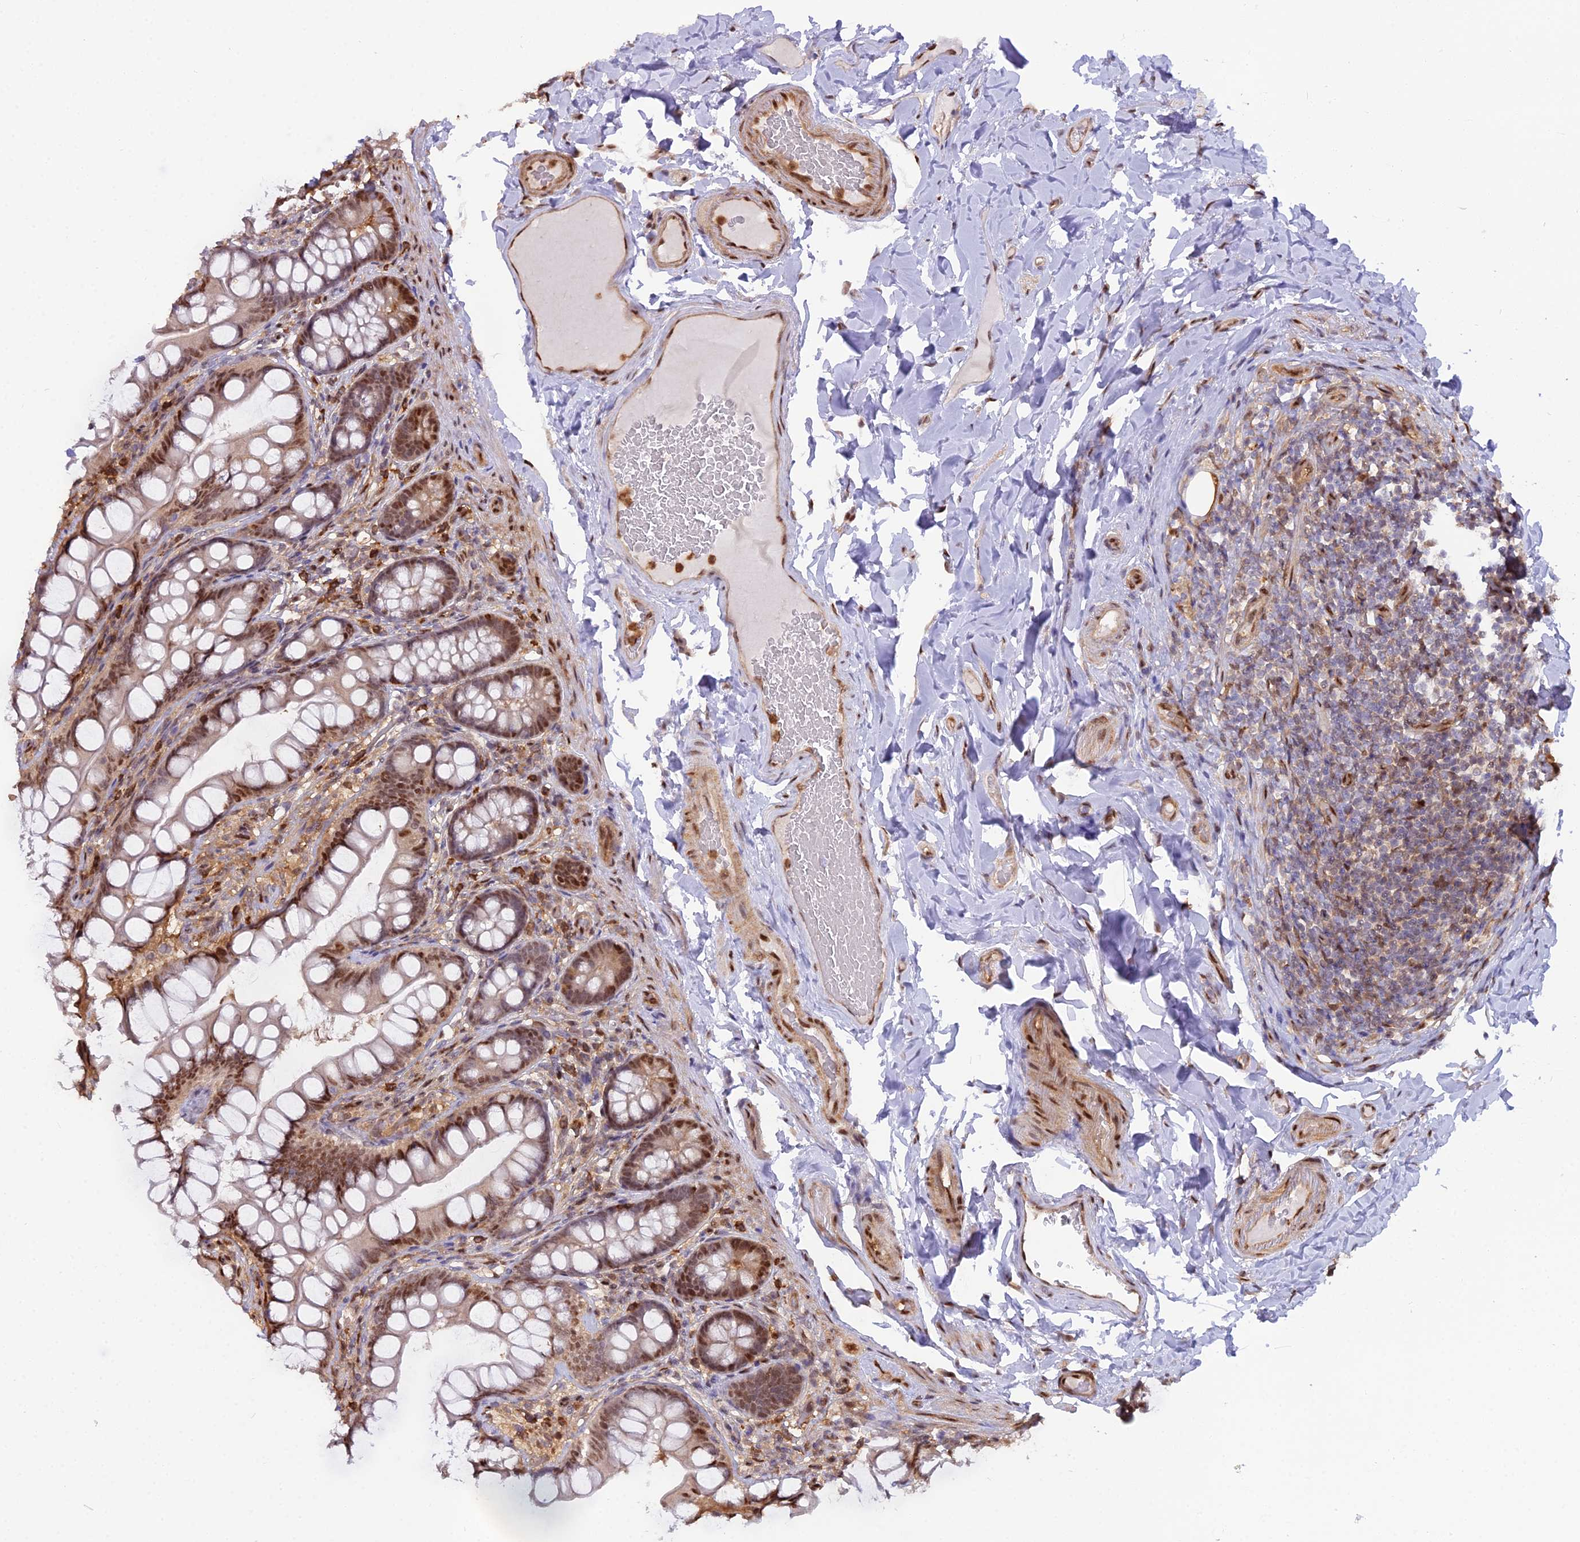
{"staining": {"intensity": "strong", "quantity": ">75%", "location": "nuclear"}, "tissue": "small intestine", "cell_type": "Glandular cells", "image_type": "normal", "snomed": [{"axis": "morphology", "description": "Normal tissue, NOS"}, {"axis": "topography", "description": "Small intestine"}], "caption": "Immunohistochemistry staining of unremarkable small intestine, which shows high levels of strong nuclear positivity in approximately >75% of glandular cells indicating strong nuclear protein positivity. The staining was performed using DAB (brown) for protein detection and nuclei were counterstained in hematoxylin (blue).", "gene": "NPEPL1", "patient": {"sex": "male", "age": 70}}